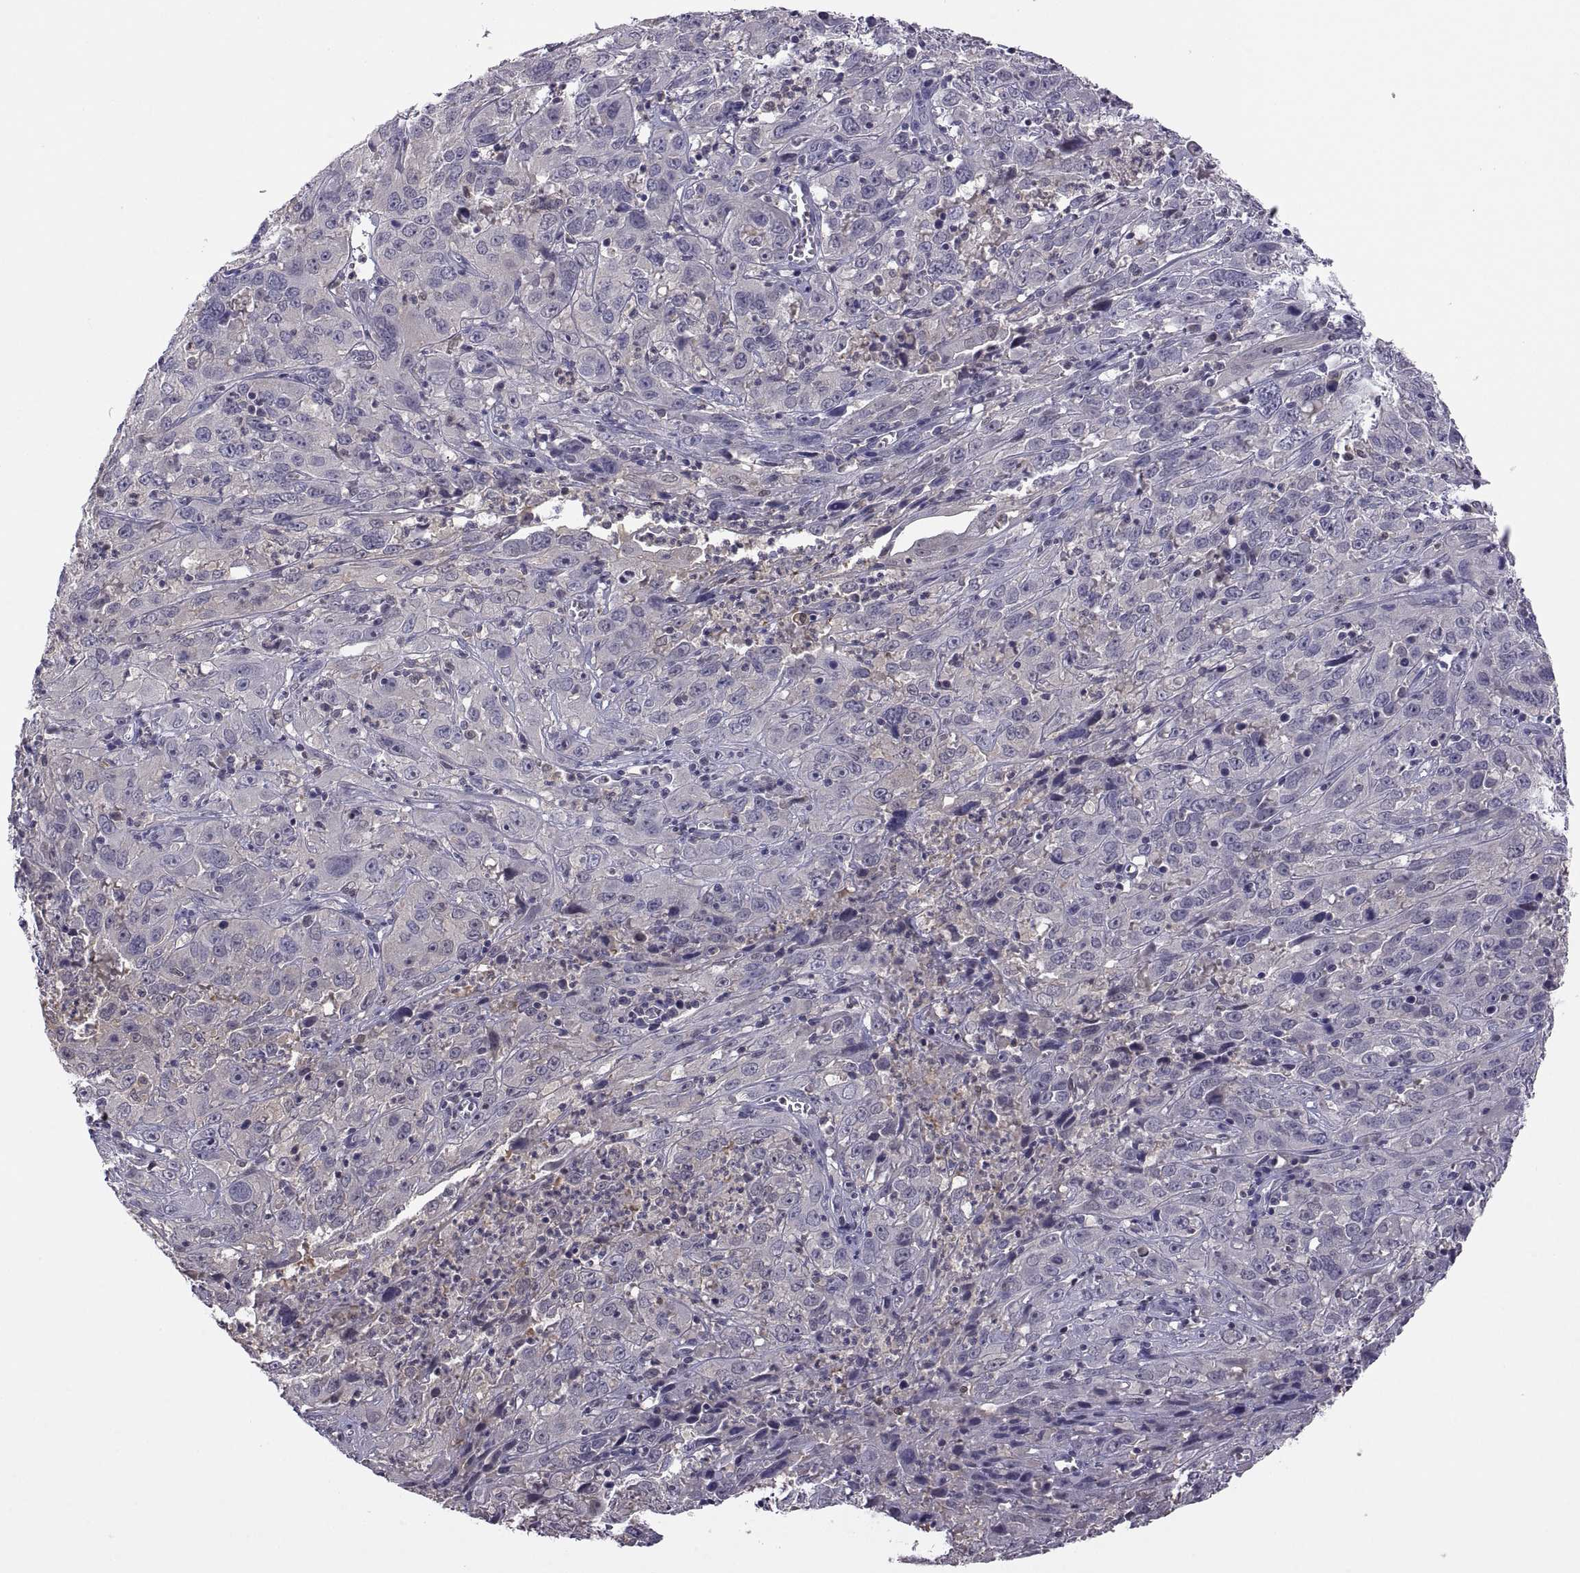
{"staining": {"intensity": "negative", "quantity": "none", "location": "none"}, "tissue": "cervical cancer", "cell_type": "Tumor cells", "image_type": "cancer", "snomed": [{"axis": "morphology", "description": "Squamous cell carcinoma, NOS"}, {"axis": "topography", "description": "Cervix"}], "caption": "This is a photomicrograph of IHC staining of cervical cancer, which shows no expression in tumor cells.", "gene": "FGF9", "patient": {"sex": "female", "age": 32}}